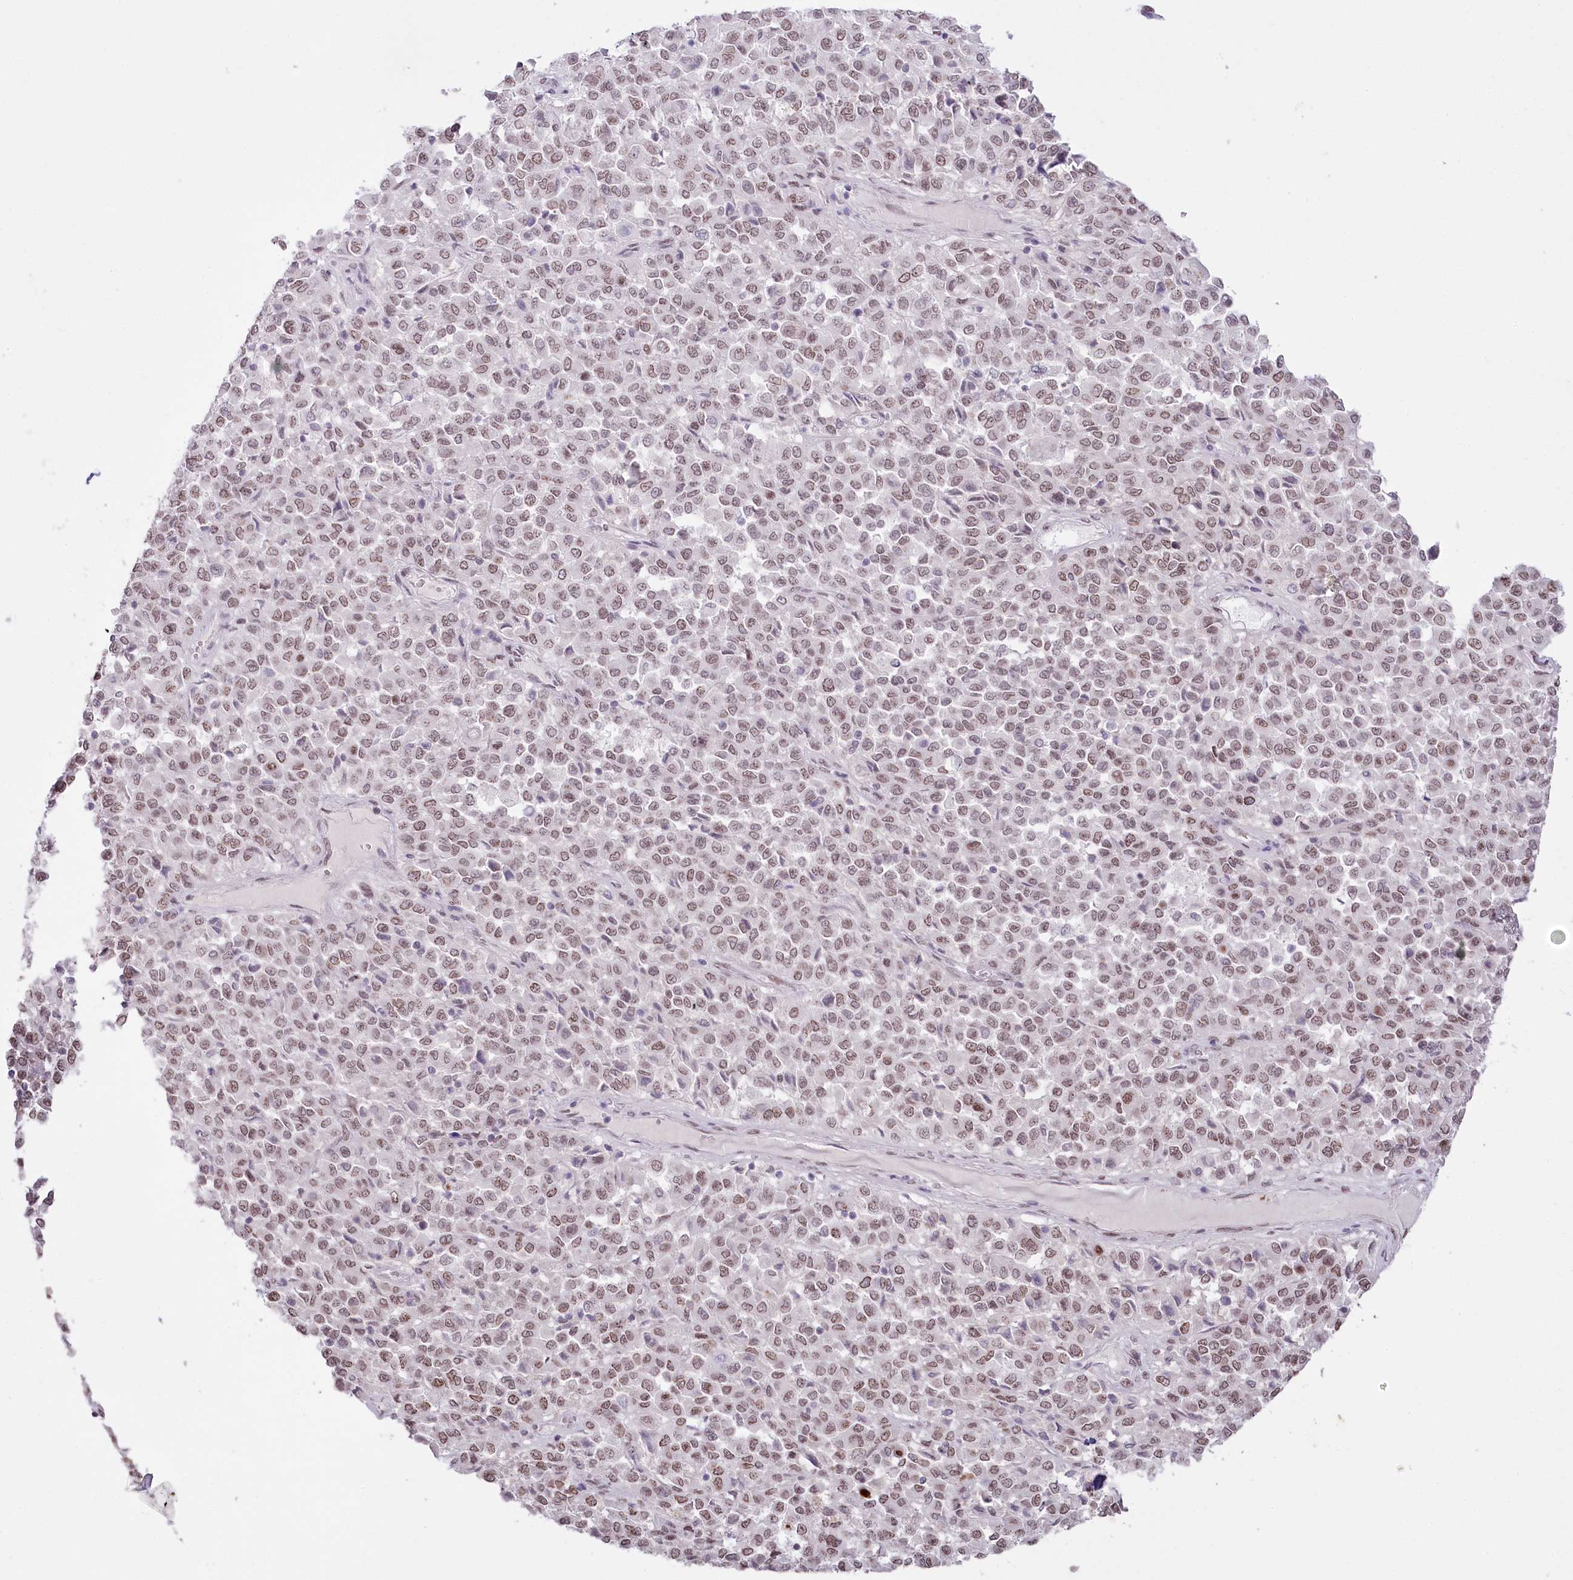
{"staining": {"intensity": "weak", "quantity": ">75%", "location": "nuclear"}, "tissue": "melanoma", "cell_type": "Tumor cells", "image_type": "cancer", "snomed": [{"axis": "morphology", "description": "Malignant melanoma, Metastatic site"}, {"axis": "topography", "description": "Pancreas"}], "caption": "Immunohistochemistry photomicrograph of melanoma stained for a protein (brown), which displays low levels of weak nuclear staining in approximately >75% of tumor cells.", "gene": "SLC39A10", "patient": {"sex": "female", "age": 30}}